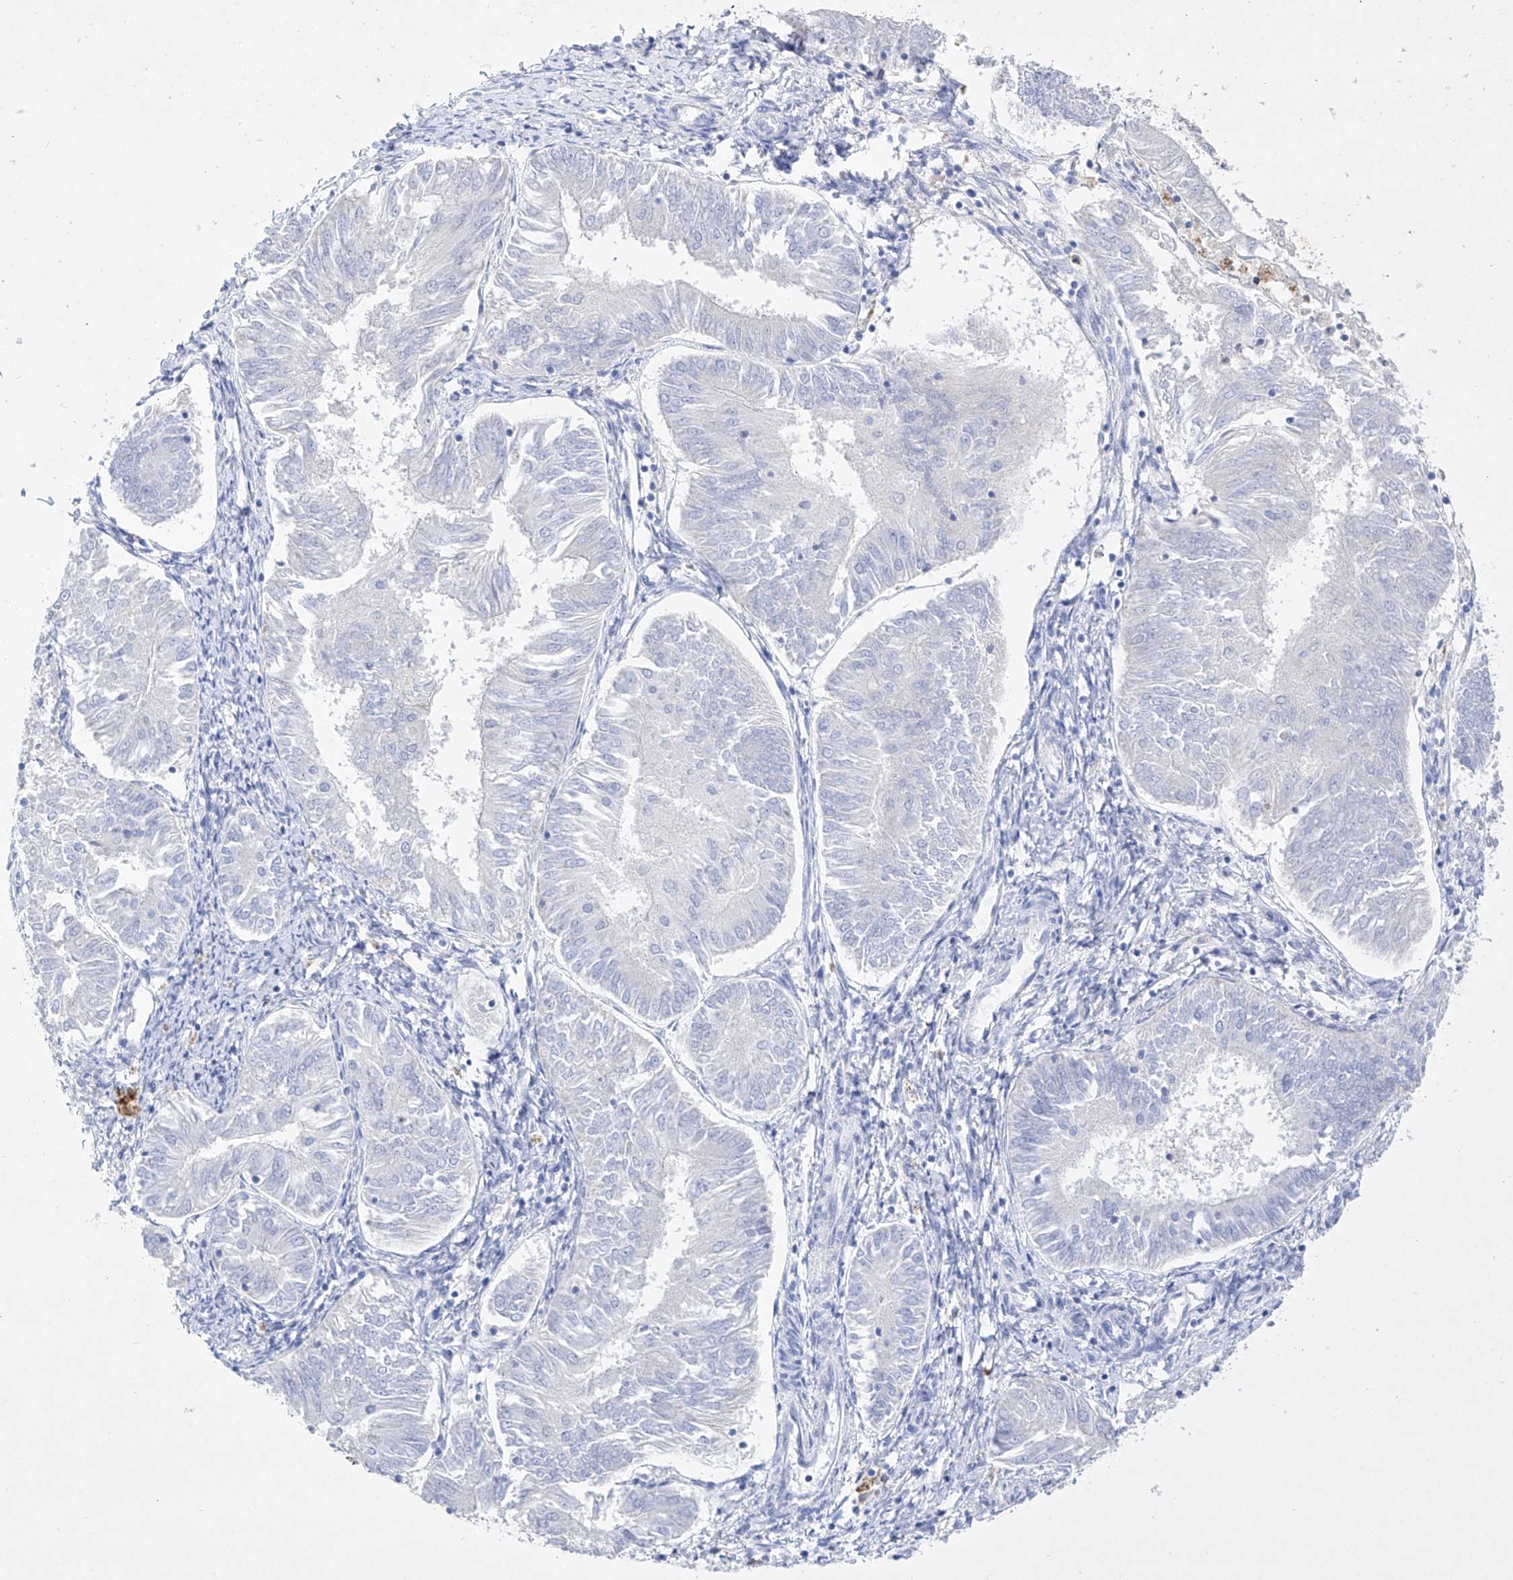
{"staining": {"intensity": "negative", "quantity": "none", "location": "none"}, "tissue": "endometrial cancer", "cell_type": "Tumor cells", "image_type": "cancer", "snomed": [{"axis": "morphology", "description": "Adenocarcinoma, NOS"}, {"axis": "topography", "description": "Endometrium"}], "caption": "Immunohistochemistry micrograph of neoplastic tissue: adenocarcinoma (endometrial) stained with DAB (3,3'-diaminobenzidine) displays no significant protein expression in tumor cells.", "gene": "TM7SF2", "patient": {"sex": "female", "age": 58}}